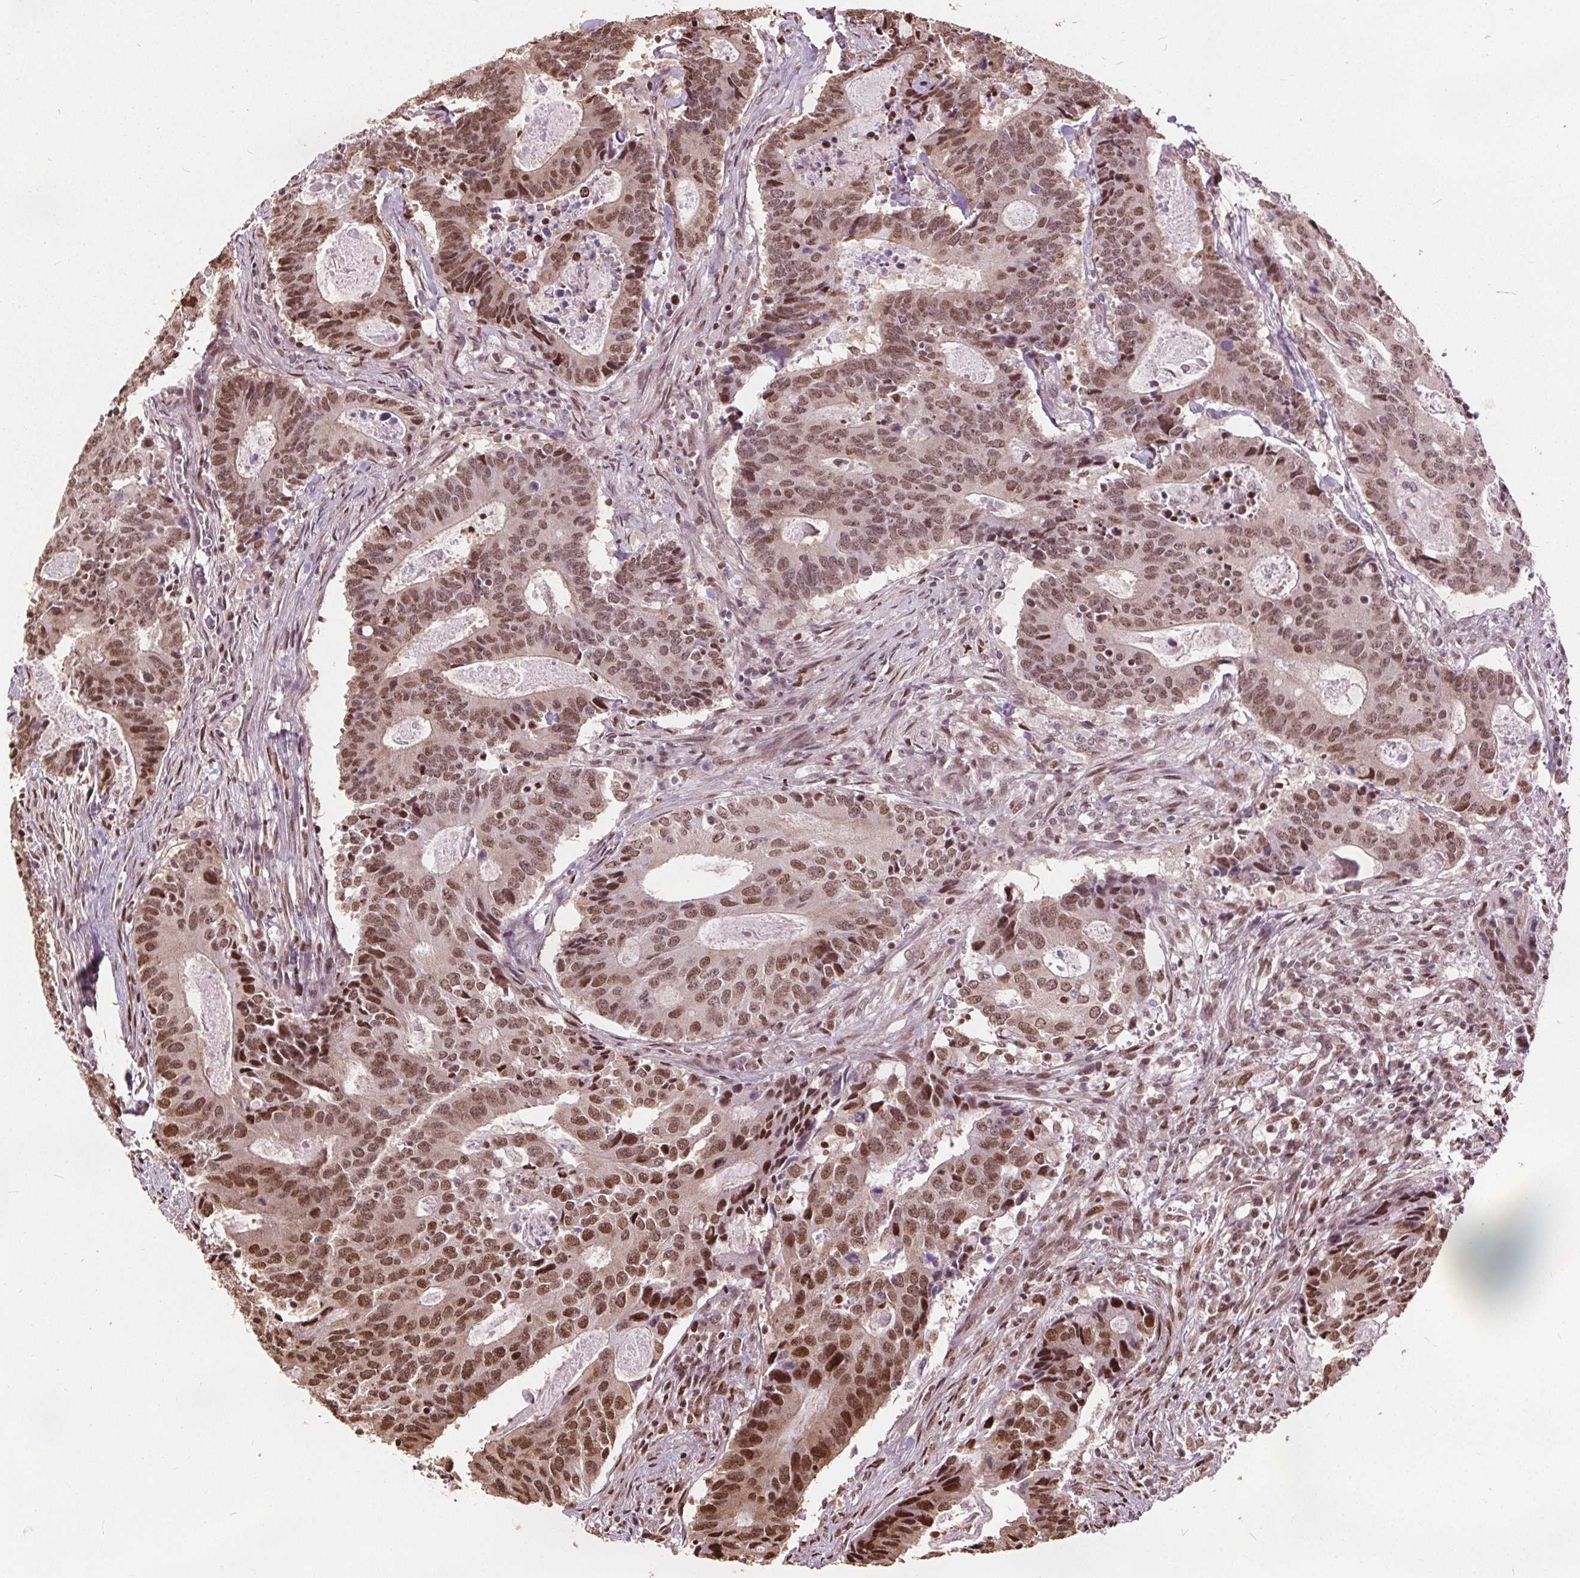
{"staining": {"intensity": "moderate", "quantity": ">75%", "location": "nuclear"}, "tissue": "colorectal cancer", "cell_type": "Tumor cells", "image_type": "cancer", "snomed": [{"axis": "morphology", "description": "Adenocarcinoma, NOS"}, {"axis": "topography", "description": "Colon"}], "caption": "A brown stain highlights moderate nuclear staining of a protein in colorectal cancer (adenocarcinoma) tumor cells. The staining is performed using DAB (3,3'-diaminobenzidine) brown chromogen to label protein expression. The nuclei are counter-stained blue using hematoxylin.", "gene": "ISLR2", "patient": {"sex": "male", "age": 67}}